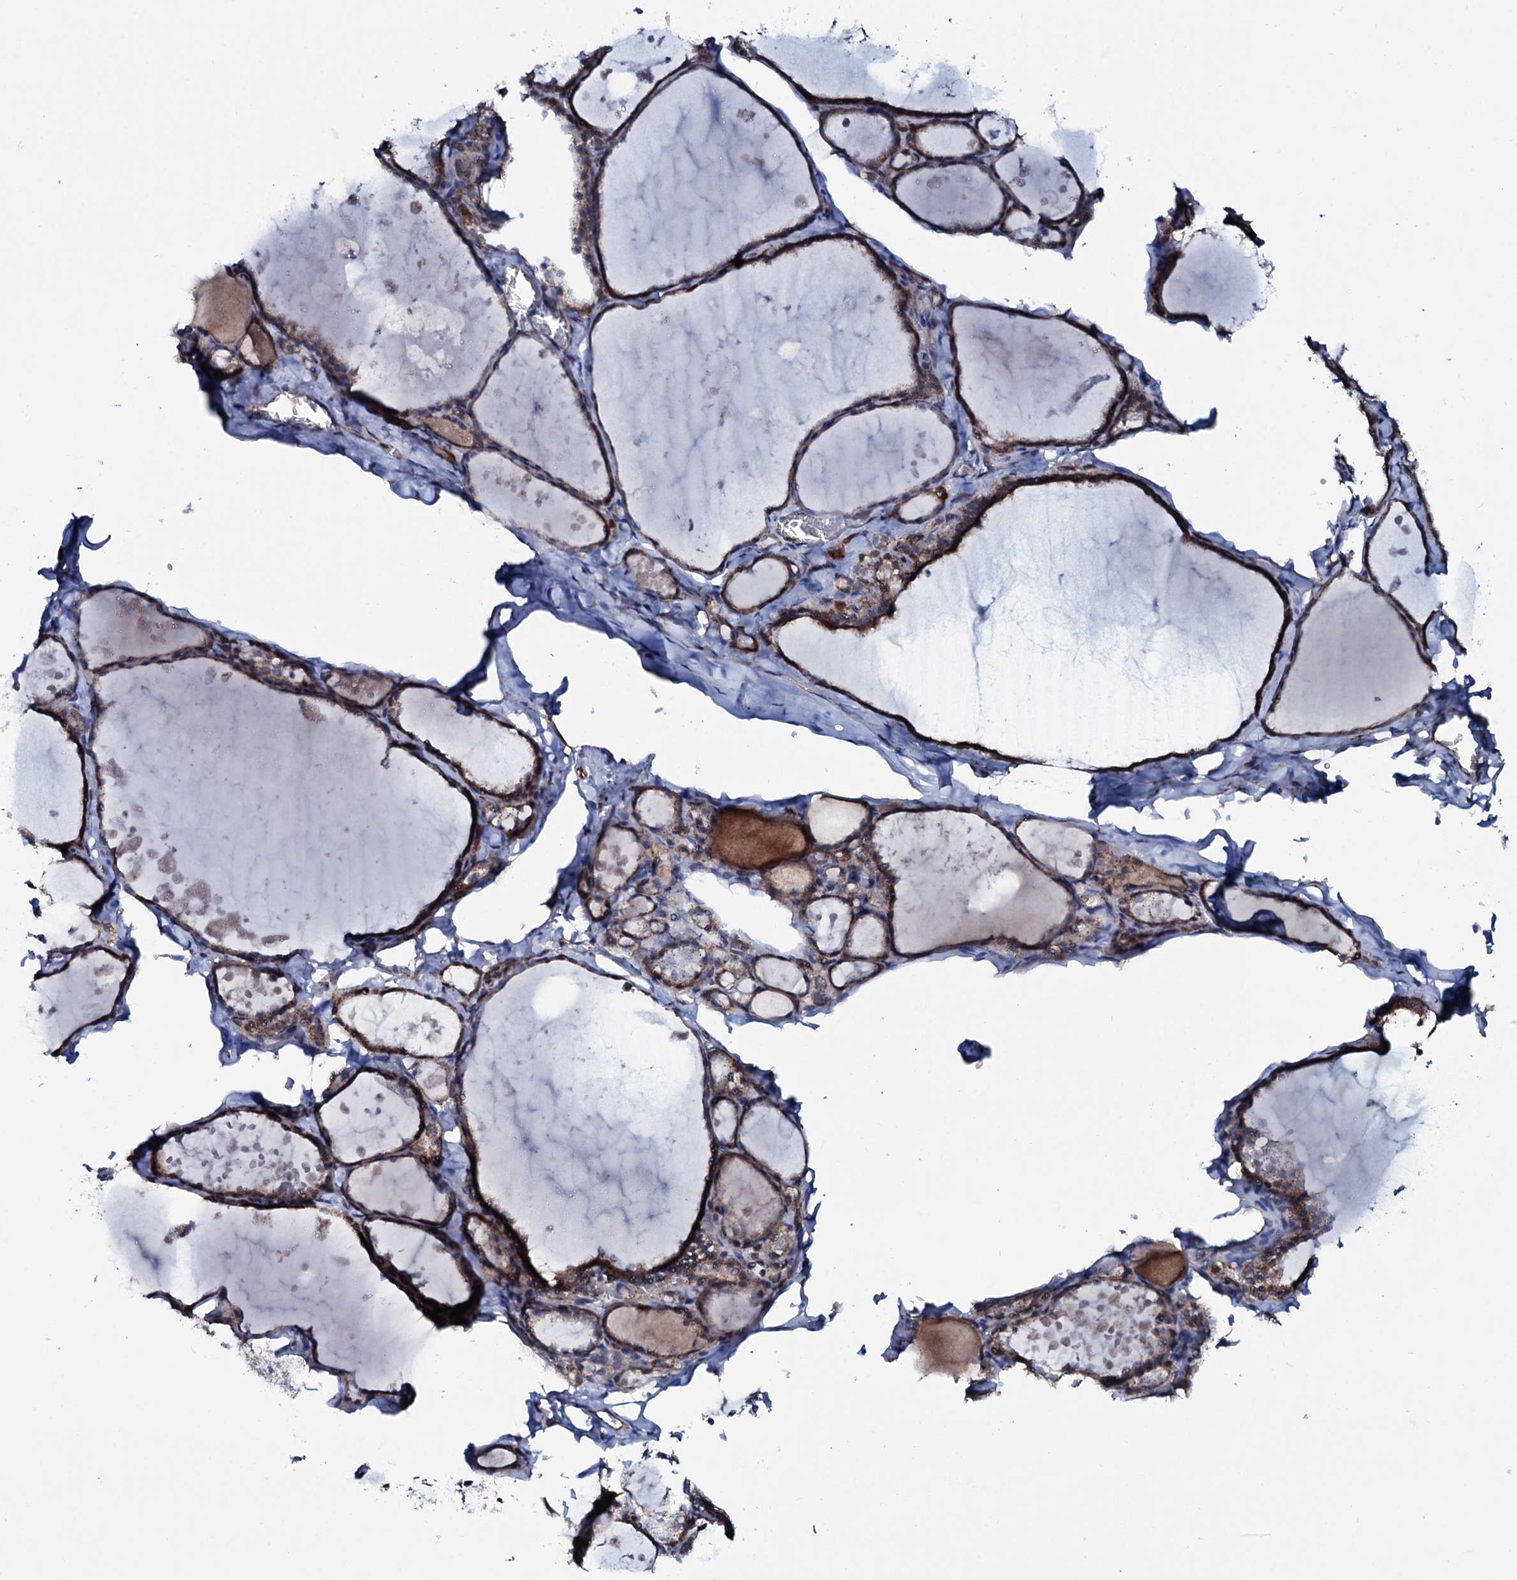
{"staining": {"intensity": "moderate", "quantity": "25%-75%", "location": "cytoplasmic/membranous,nuclear"}, "tissue": "thyroid gland", "cell_type": "Glandular cells", "image_type": "normal", "snomed": [{"axis": "morphology", "description": "Normal tissue, NOS"}, {"axis": "topography", "description": "Thyroid gland"}], "caption": "Protein analysis of normal thyroid gland demonstrates moderate cytoplasmic/membranous,nuclear positivity in about 25%-75% of glandular cells.", "gene": "PPP1R3D", "patient": {"sex": "male", "age": 56}}